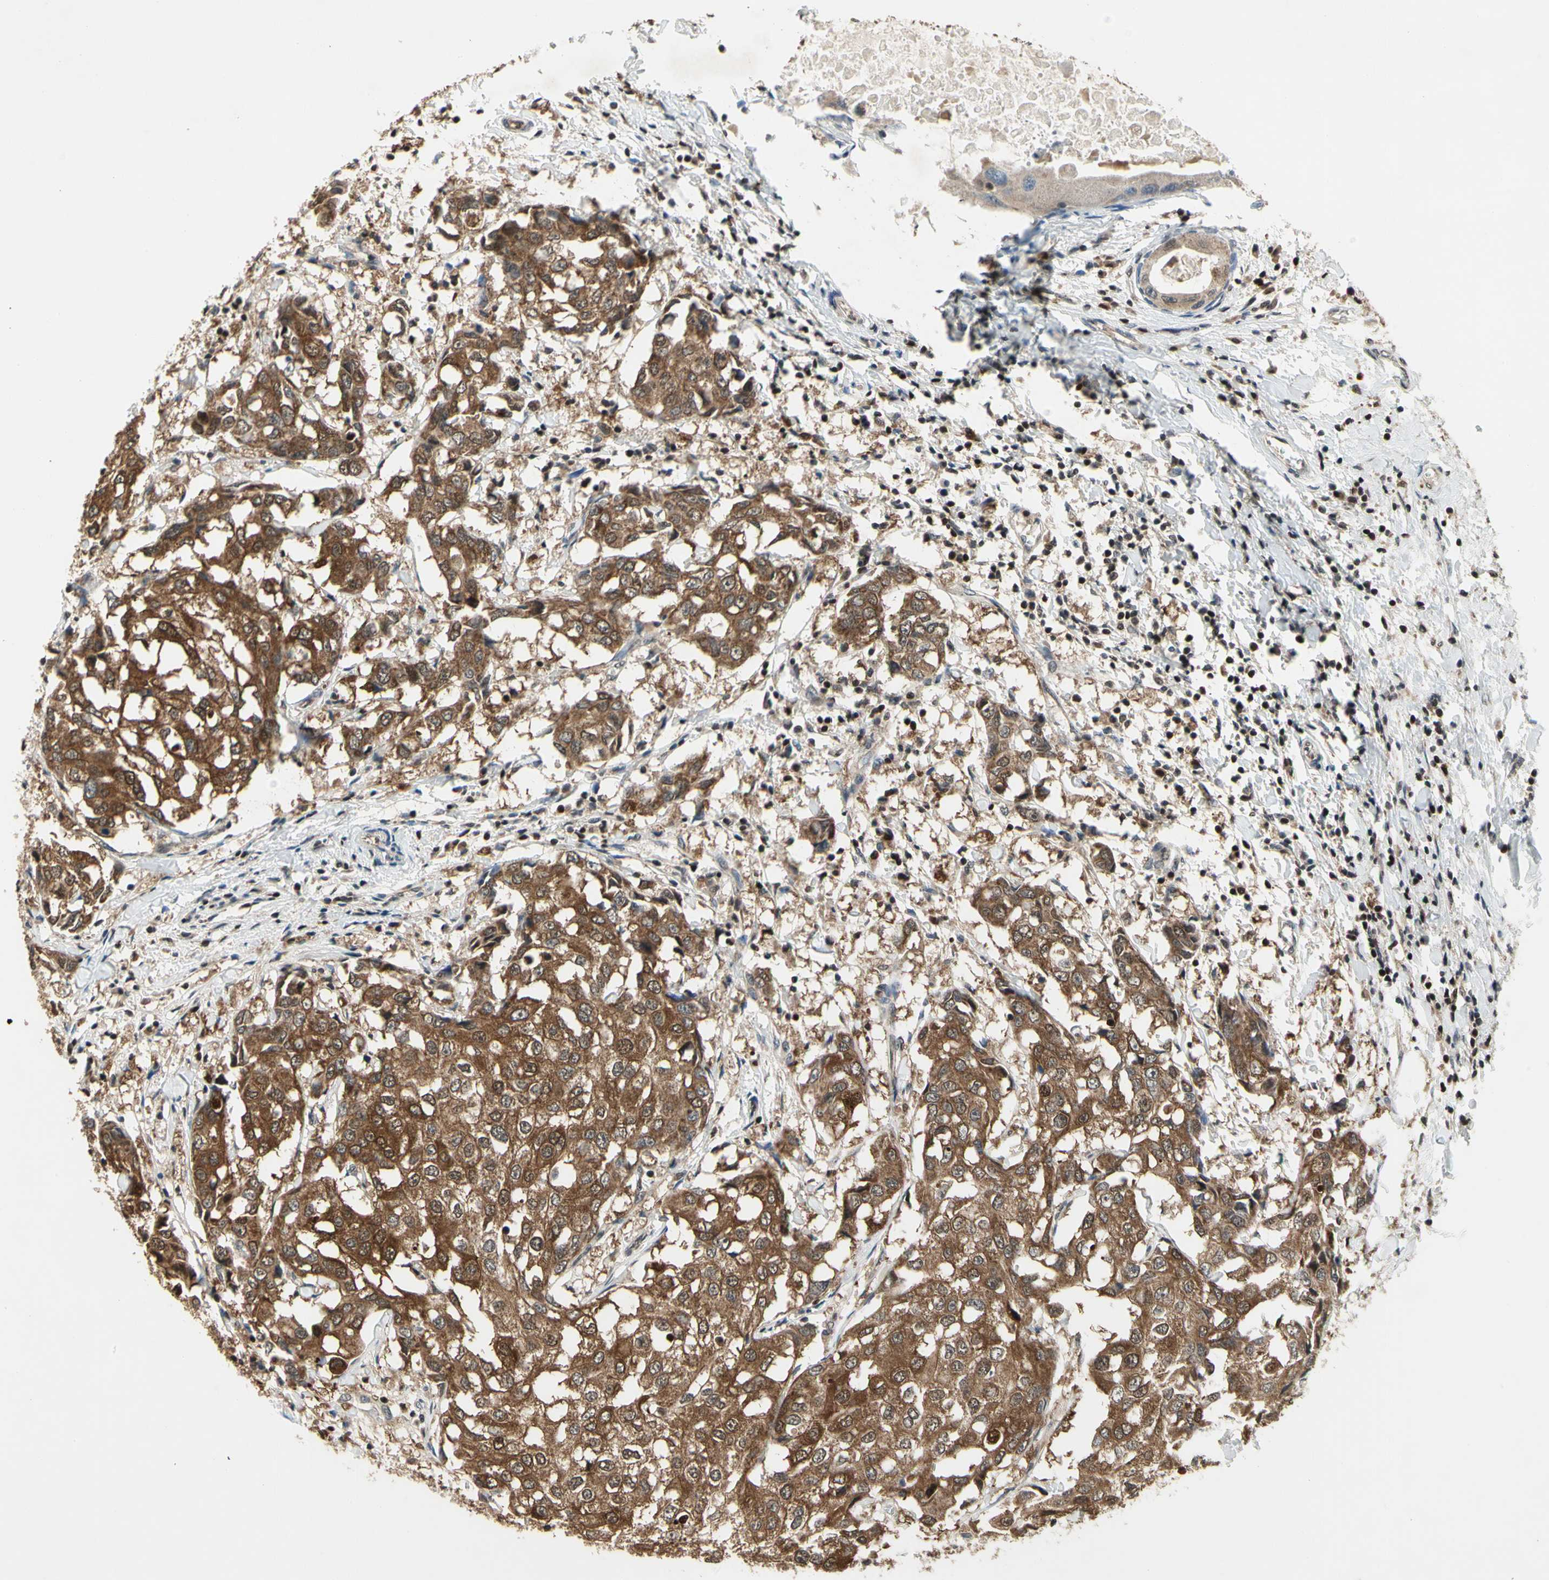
{"staining": {"intensity": "moderate", "quantity": ">75%", "location": "cytoplasmic/membranous"}, "tissue": "breast cancer", "cell_type": "Tumor cells", "image_type": "cancer", "snomed": [{"axis": "morphology", "description": "Duct carcinoma"}, {"axis": "topography", "description": "Breast"}], "caption": "This micrograph demonstrates immunohistochemistry staining of breast cancer, with medium moderate cytoplasmic/membranous positivity in approximately >75% of tumor cells.", "gene": "GSR", "patient": {"sex": "female", "age": 27}}